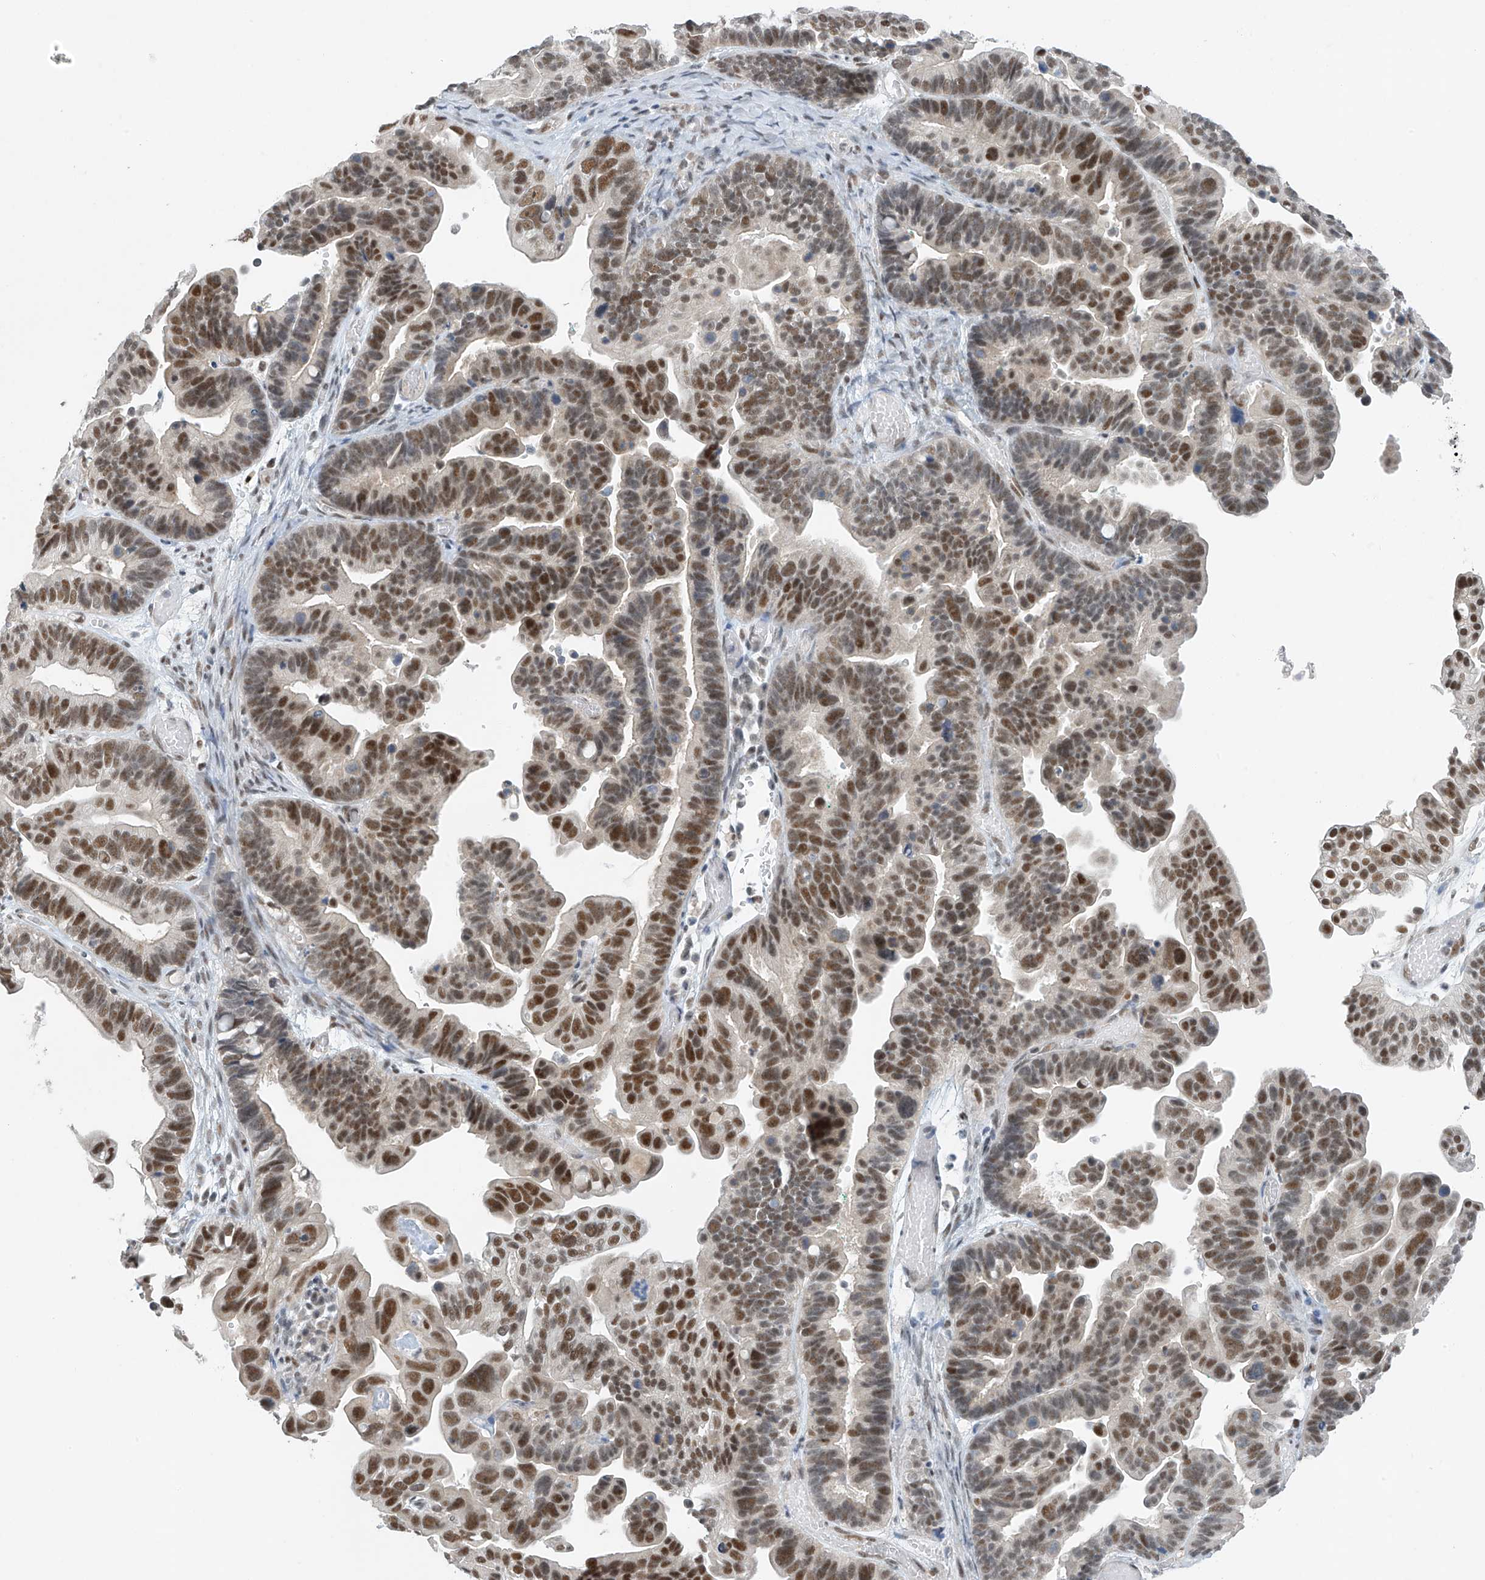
{"staining": {"intensity": "moderate", "quantity": ">75%", "location": "nuclear"}, "tissue": "ovarian cancer", "cell_type": "Tumor cells", "image_type": "cancer", "snomed": [{"axis": "morphology", "description": "Cystadenocarcinoma, serous, NOS"}, {"axis": "topography", "description": "Ovary"}], "caption": "Brown immunohistochemical staining in ovarian serous cystadenocarcinoma reveals moderate nuclear positivity in approximately >75% of tumor cells. (DAB (3,3'-diaminobenzidine) IHC with brightfield microscopy, high magnification).", "gene": "TAF8", "patient": {"sex": "female", "age": 56}}